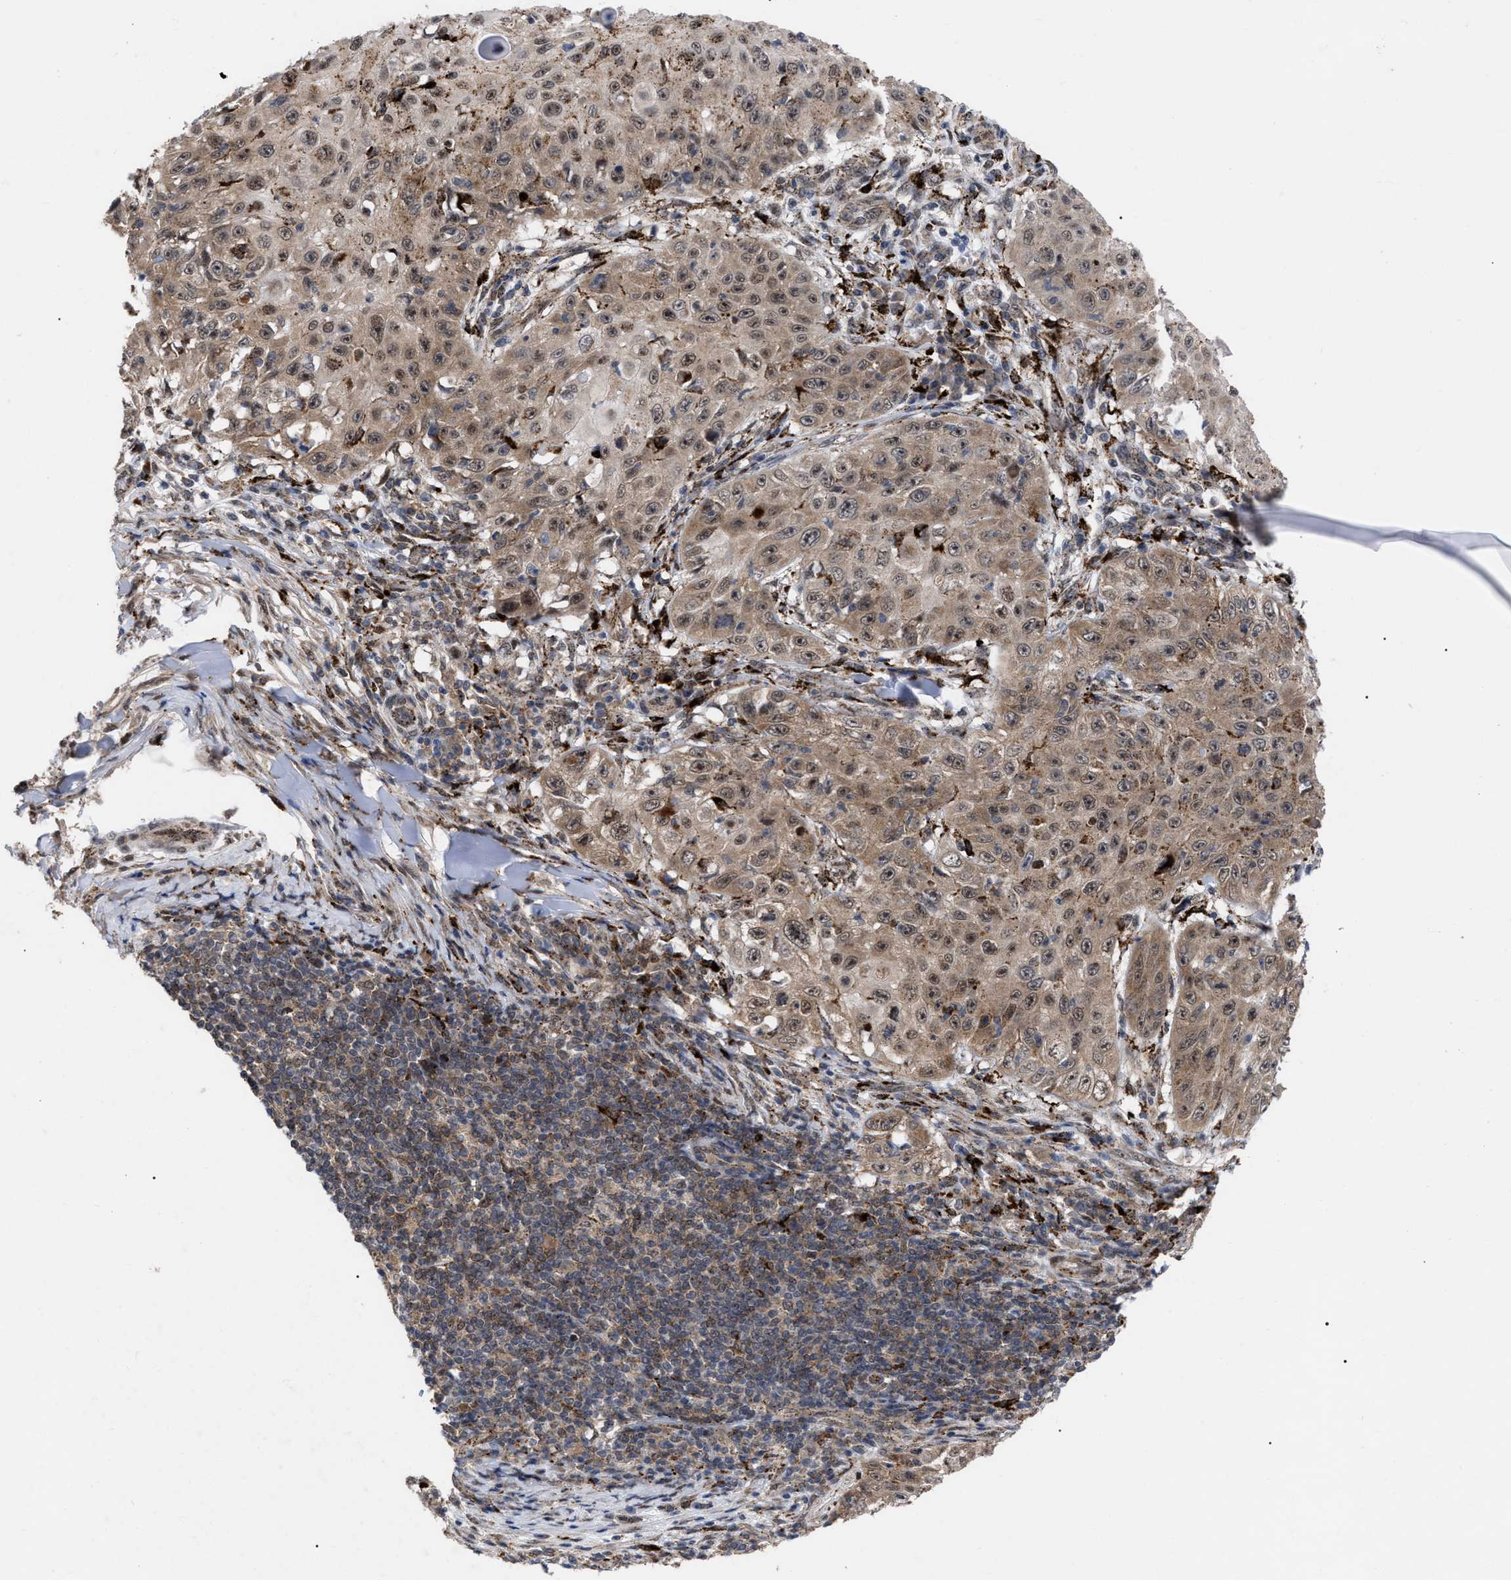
{"staining": {"intensity": "moderate", "quantity": "25%-75%", "location": "nuclear"}, "tissue": "skin cancer", "cell_type": "Tumor cells", "image_type": "cancer", "snomed": [{"axis": "morphology", "description": "Squamous cell carcinoma, NOS"}, {"axis": "topography", "description": "Skin"}], "caption": "An image showing moderate nuclear expression in approximately 25%-75% of tumor cells in skin cancer, as visualized by brown immunohistochemical staining.", "gene": "UPF1", "patient": {"sex": "male", "age": 86}}